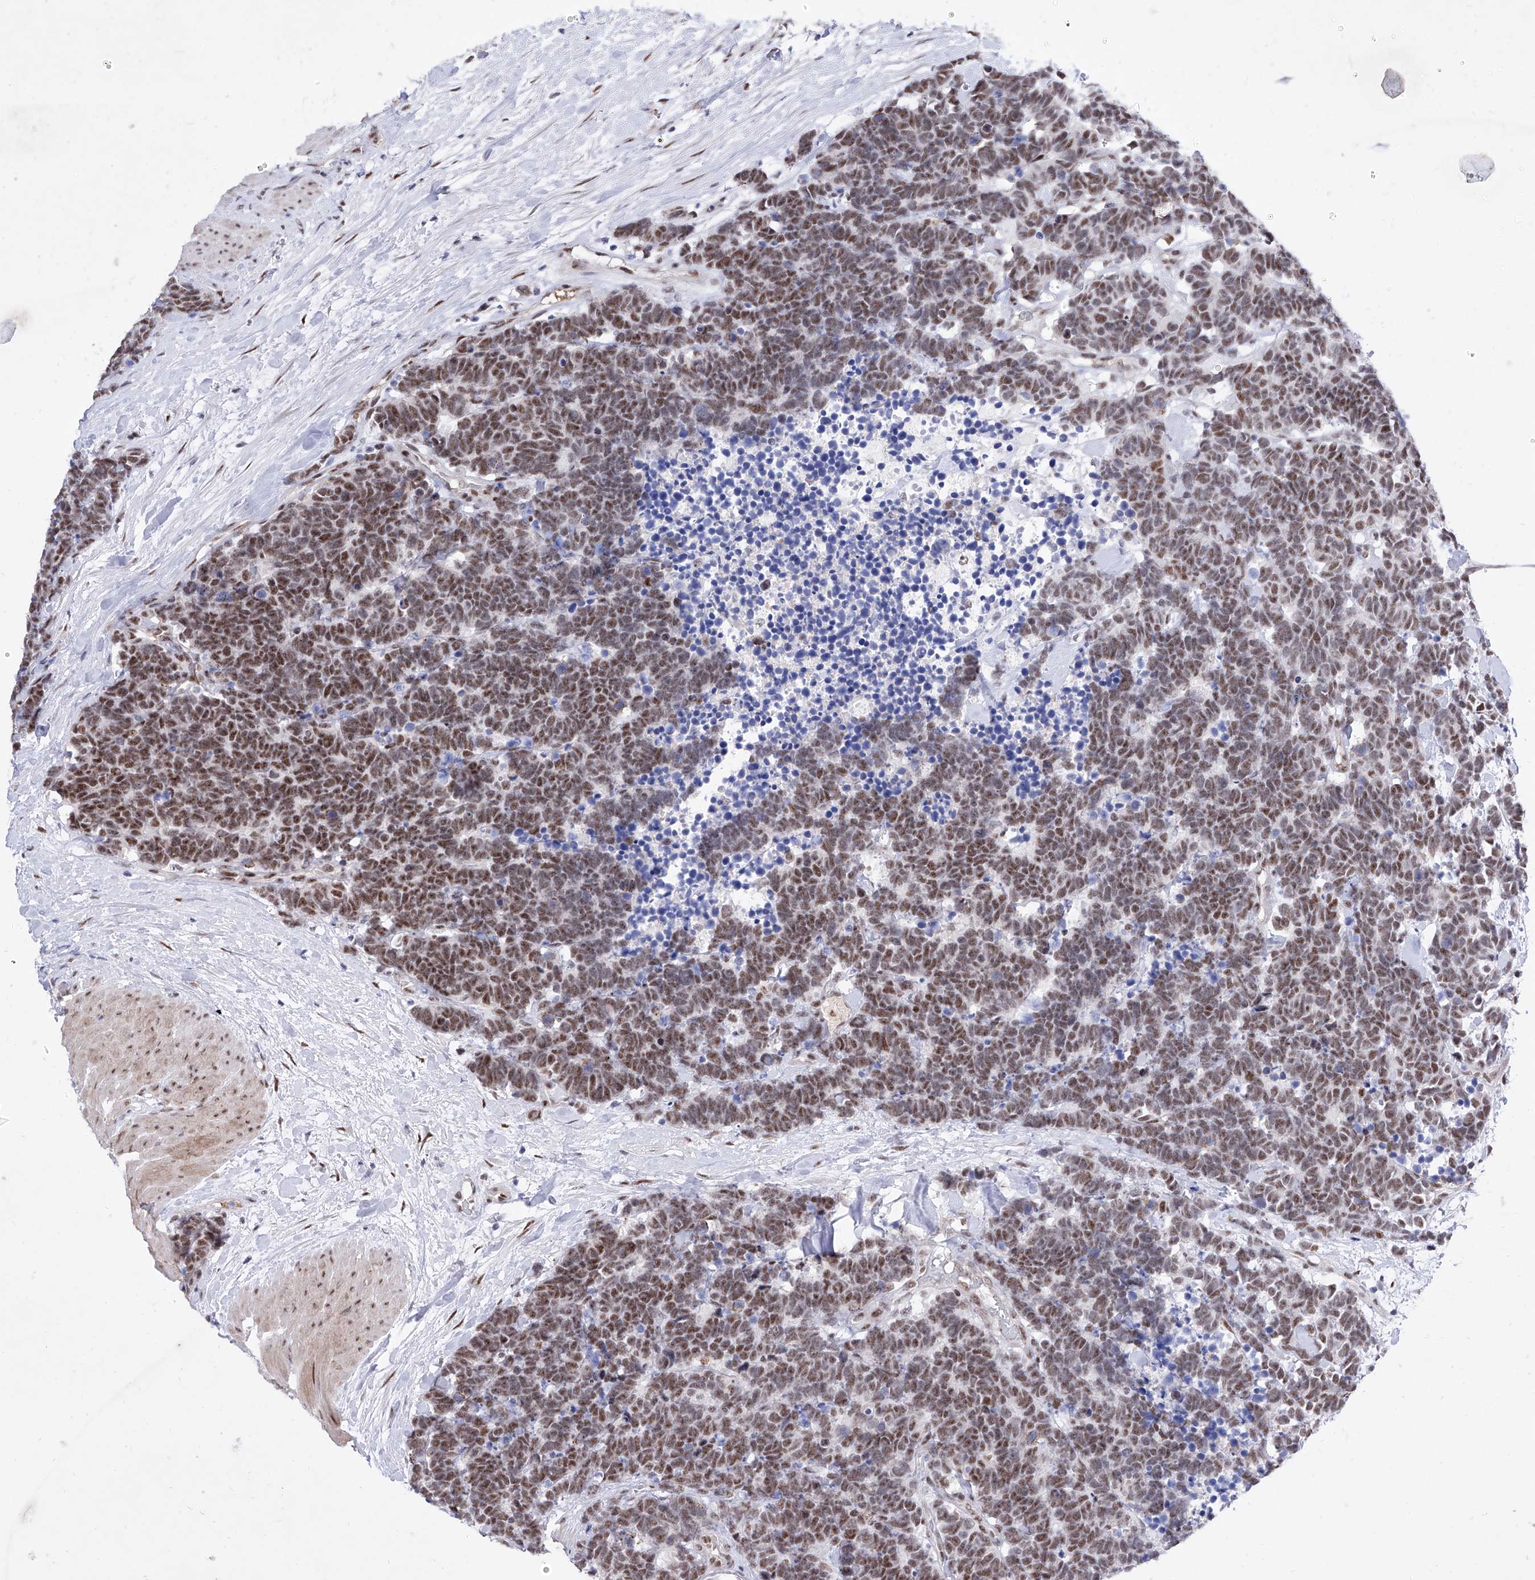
{"staining": {"intensity": "moderate", "quantity": ">75%", "location": "nuclear"}, "tissue": "carcinoid", "cell_type": "Tumor cells", "image_type": "cancer", "snomed": [{"axis": "morphology", "description": "Carcinoma, NOS"}, {"axis": "morphology", "description": "Carcinoid, malignant, NOS"}, {"axis": "topography", "description": "Urinary bladder"}], "caption": "Tumor cells show medium levels of moderate nuclear positivity in about >75% of cells in malignant carcinoid.", "gene": "ATN1", "patient": {"sex": "male", "age": 57}}